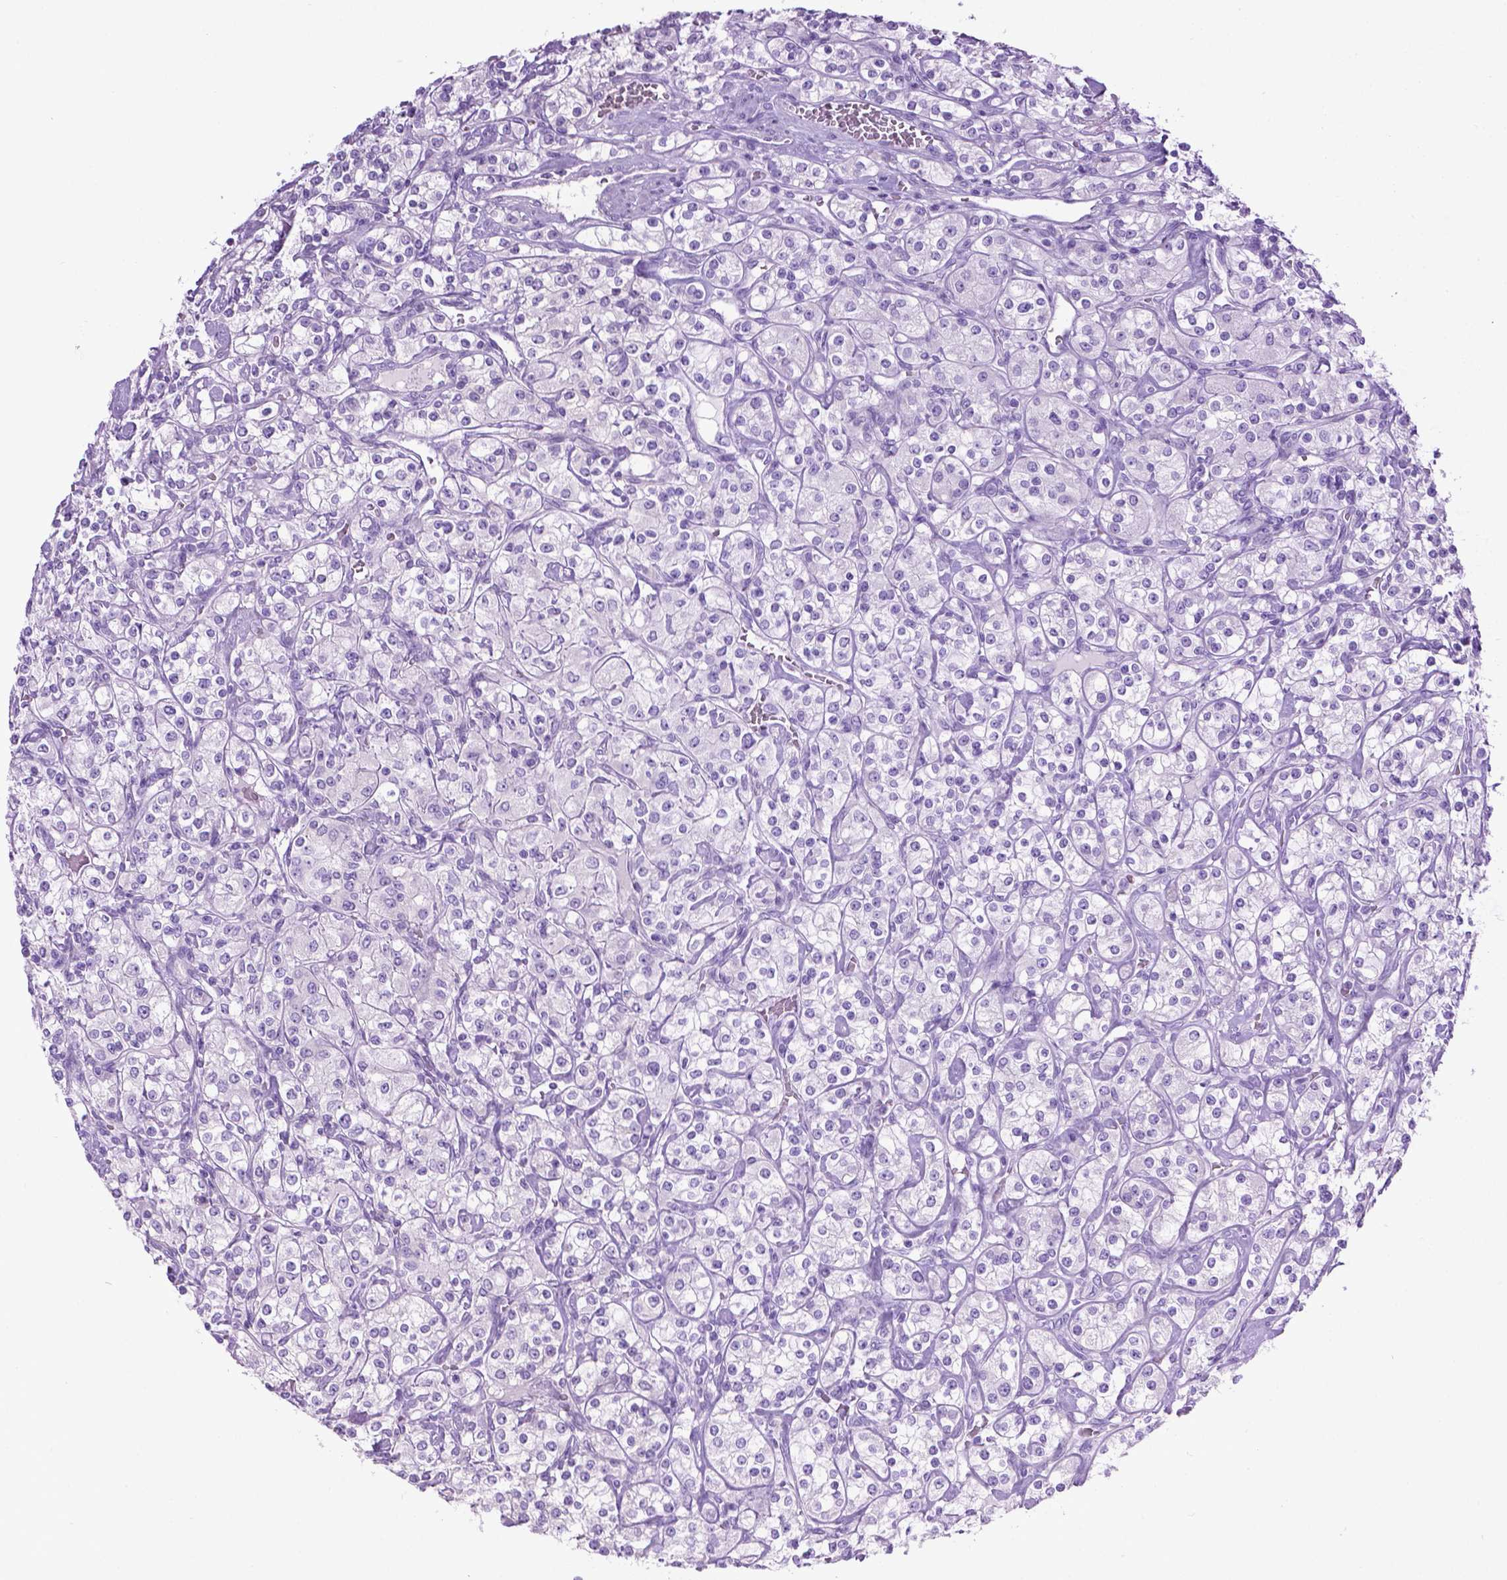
{"staining": {"intensity": "negative", "quantity": "none", "location": "none"}, "tissue": "renal cancer", "cell_type": "Tumor cells", "image_type": "cancer", "snomed": [{"axis": "morphology", "description": "Adenocarcinoma, NOS"}, {"axis": "topography", "description": "Kidney"}], "caption": "A high-resolution photomicrograph shows IHC staining of renal cancer (adenocarcinoma), which exhibits no significant expression in tumor cells.", "gene": "LELP1", "patient": {"sex": "male", "age": 77}}